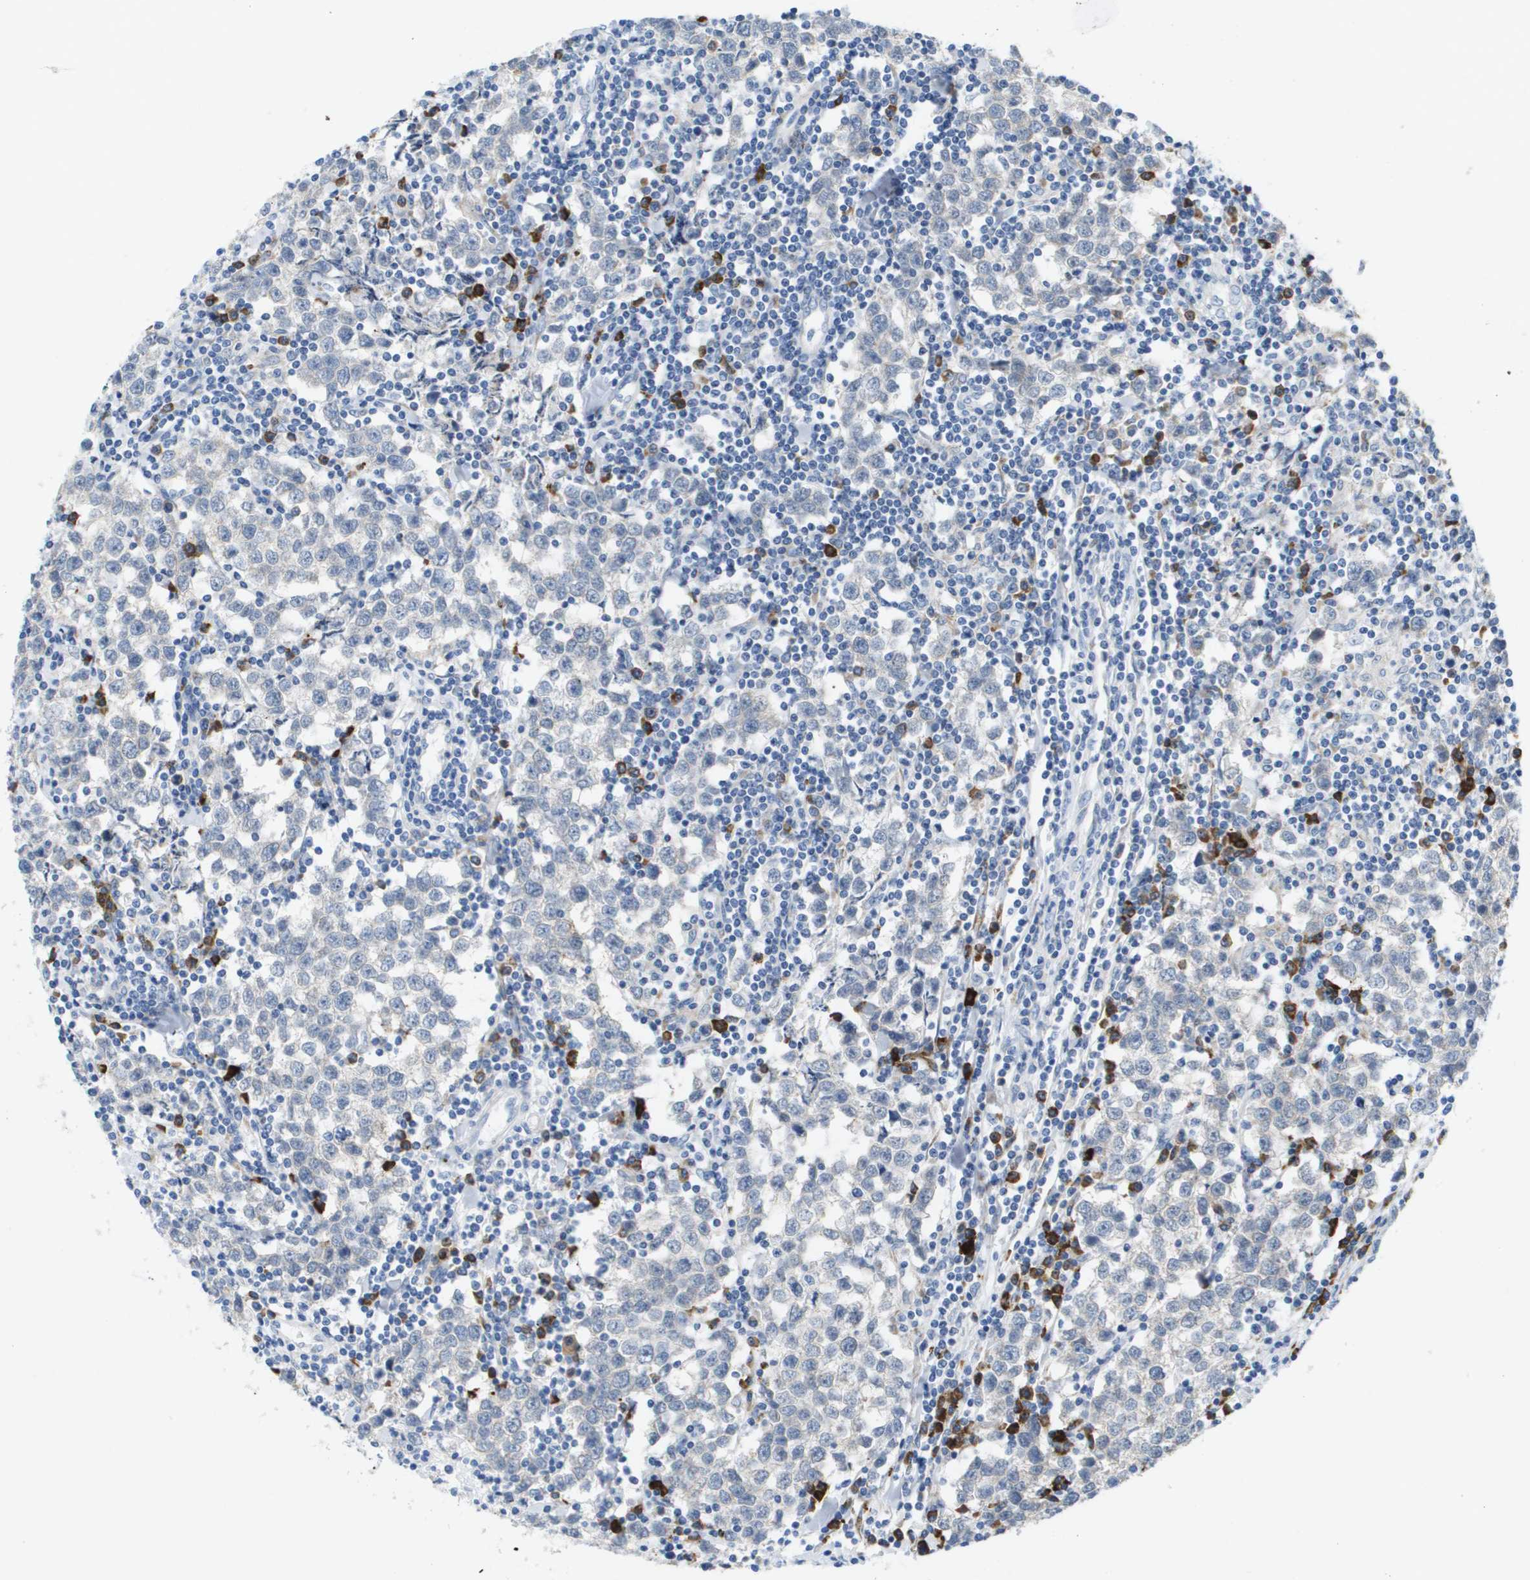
{"staining": {"intensity": "negative", "quantity": "none", "location": "none"}, "tissue": "testis cancer", "cell_type": "Tumor cells", "image_type": "cancer", "snomed": [{"axis": "morphology", "description": "Seminoma, NOS"}, {"axis": "morphology", "description": "Carcinoma, Embryonal, NOS"}, {"axis": "topography", "description": "Testis"}], "caption": "The photomicrograph demonstrates no staining of tumor cells in testis cancer (embryonal carcinoma). (Brightfield microscopy of DAB (3,3'-diaminobenzidine) IHC at high magnification).", "gene": "CD3G", "patient": {"sex": "male", "age": 36}}